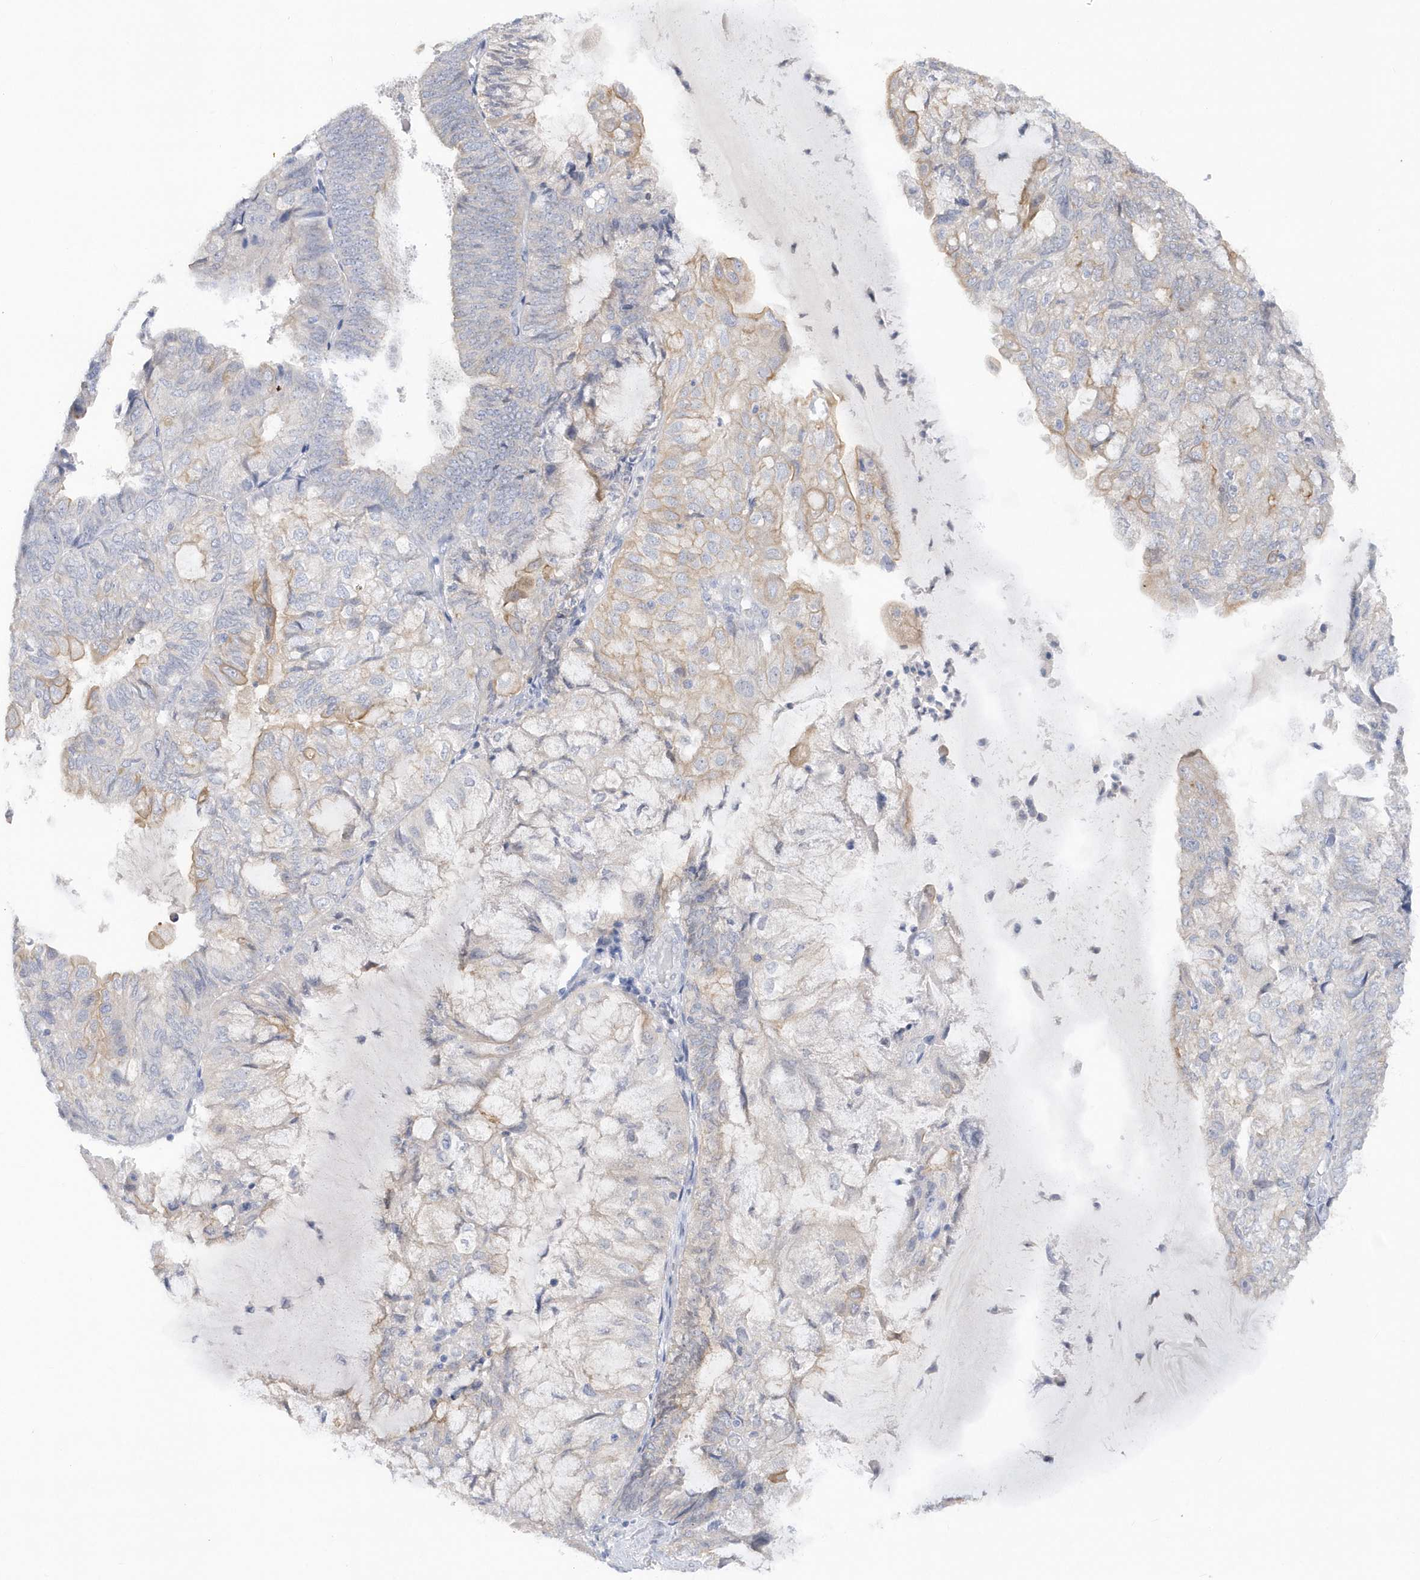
{"staining": {"intensity": "weak", "quantity": "<25%", "location": "cytoplasmic/membranous"}, "tissue": "endometrial cancer", "cell_type": "Tumor cells", "image_type": "cancer", "snomed": [{"axis": "morphology", "description": "Adenocarcinoma, NOS"}, {"axis": "topography", "description": "Endometrium"}], "caption": "Endometrial cancer (adenocarcinoma) was stained to show a protein in brown. There is no significant expression in tumor cells. The staining is performed using DAB (3,3'-diaminobenzidine) brown chromogen with nuclei counter-stained in using hematoxylin.", "gene": "RPE", "patient": {"sex": "female", "age": 81}}